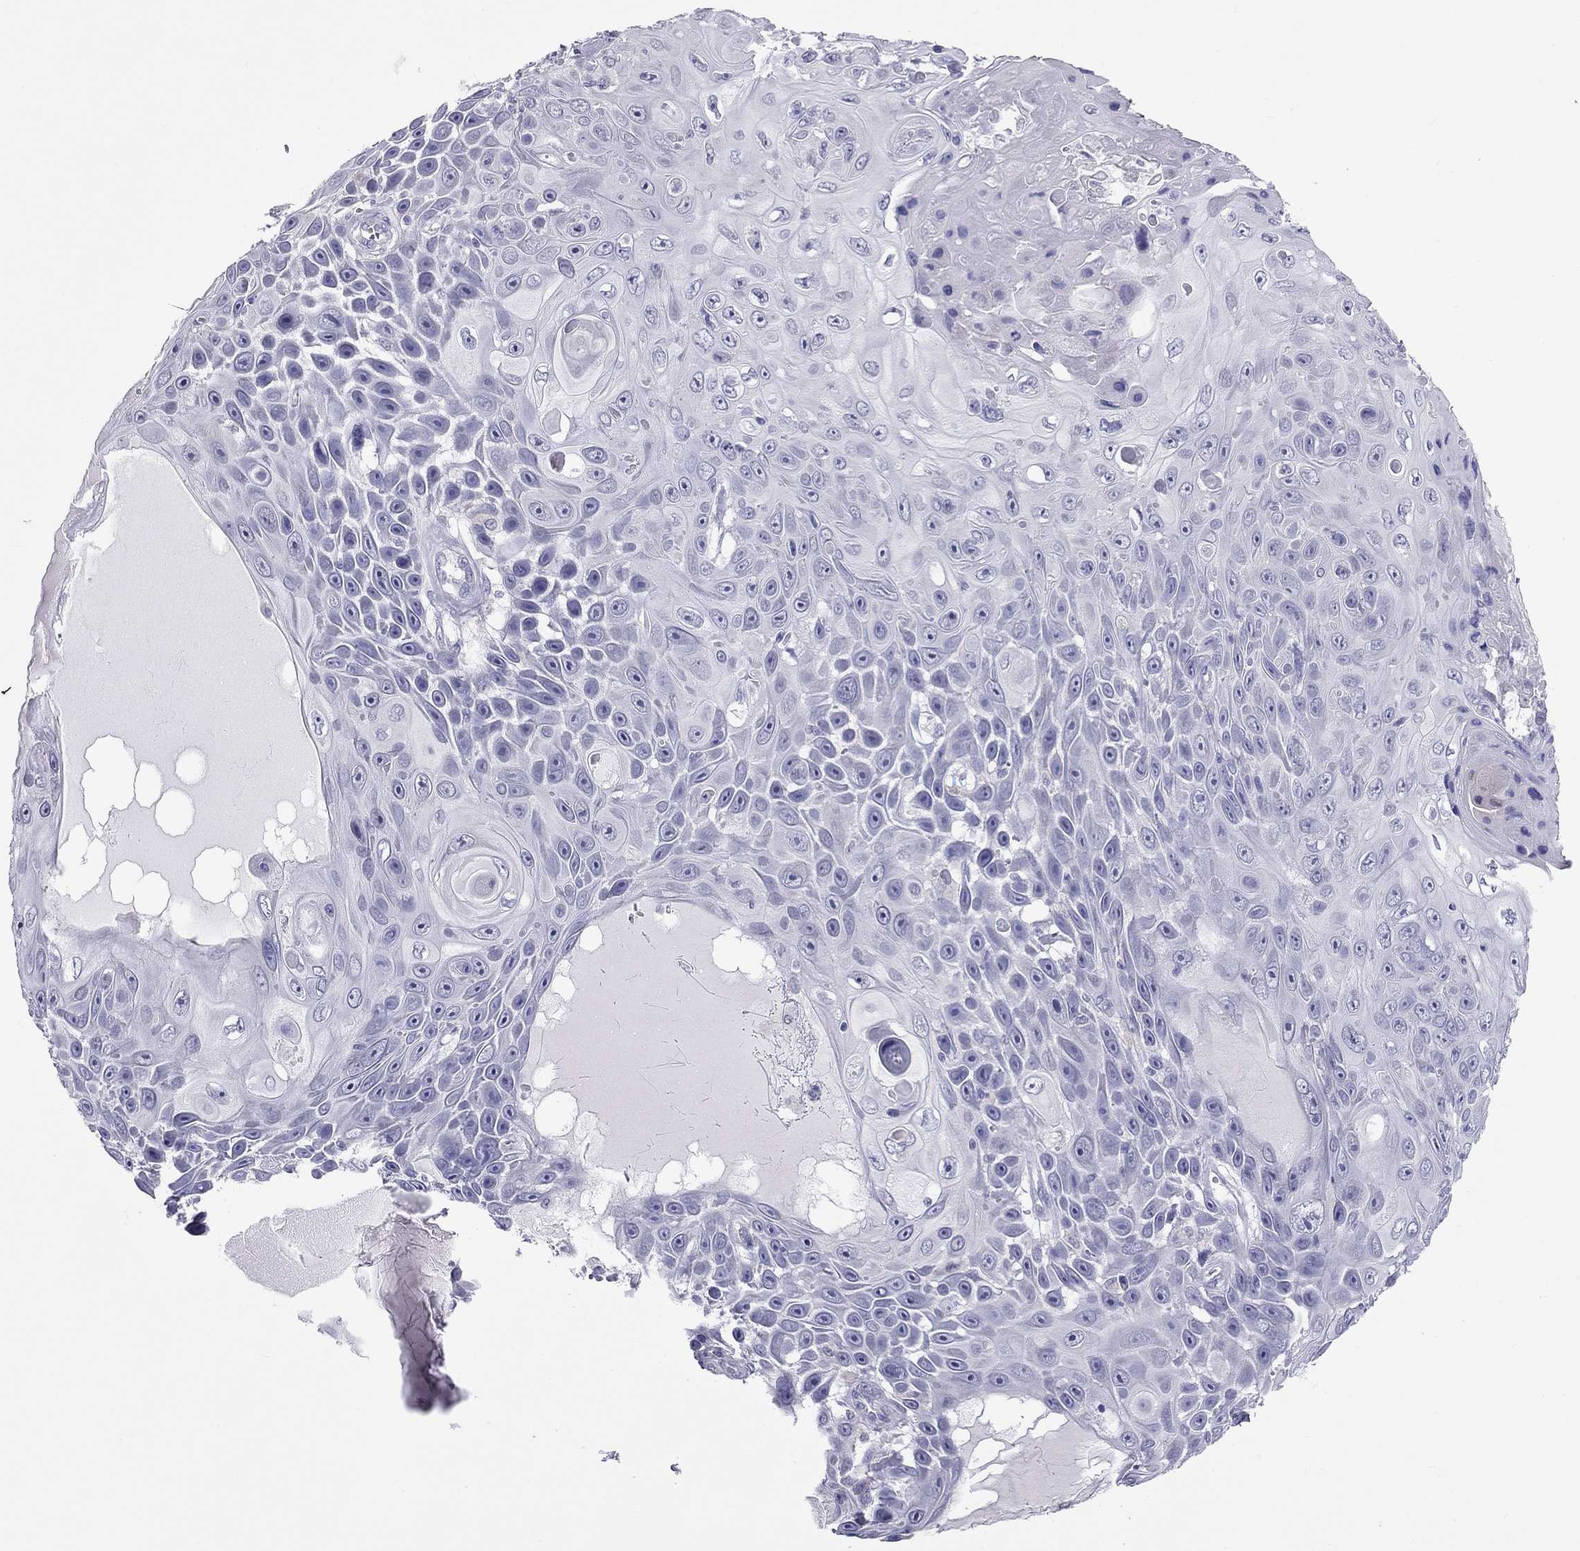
{"staining": {"intensity": "negative", "quantity": "none", "location": "none"}, "tissue": "skin cancer", "cell_type": "Tumor cells", "image_type": "cancer", "snomed": [{"axis": "morphology", "description": "Squamous cell carcinoma, NOS"}, {"axis": "topography", "description": "Skin"}], "caption": "DAB (3,3'-diaminobenzidine) immunohistochemical staining of human skin squamous cell carcinoma demonstrates no significant staining in tumor cells. (DAB (3,3'-diaminobenzidine) immunohistochemistry (IHC) visualized using brightfield microscopy, high magnification).", "gene": "PPP1R3A", "patient": {"sex": "male", "age": 82}}